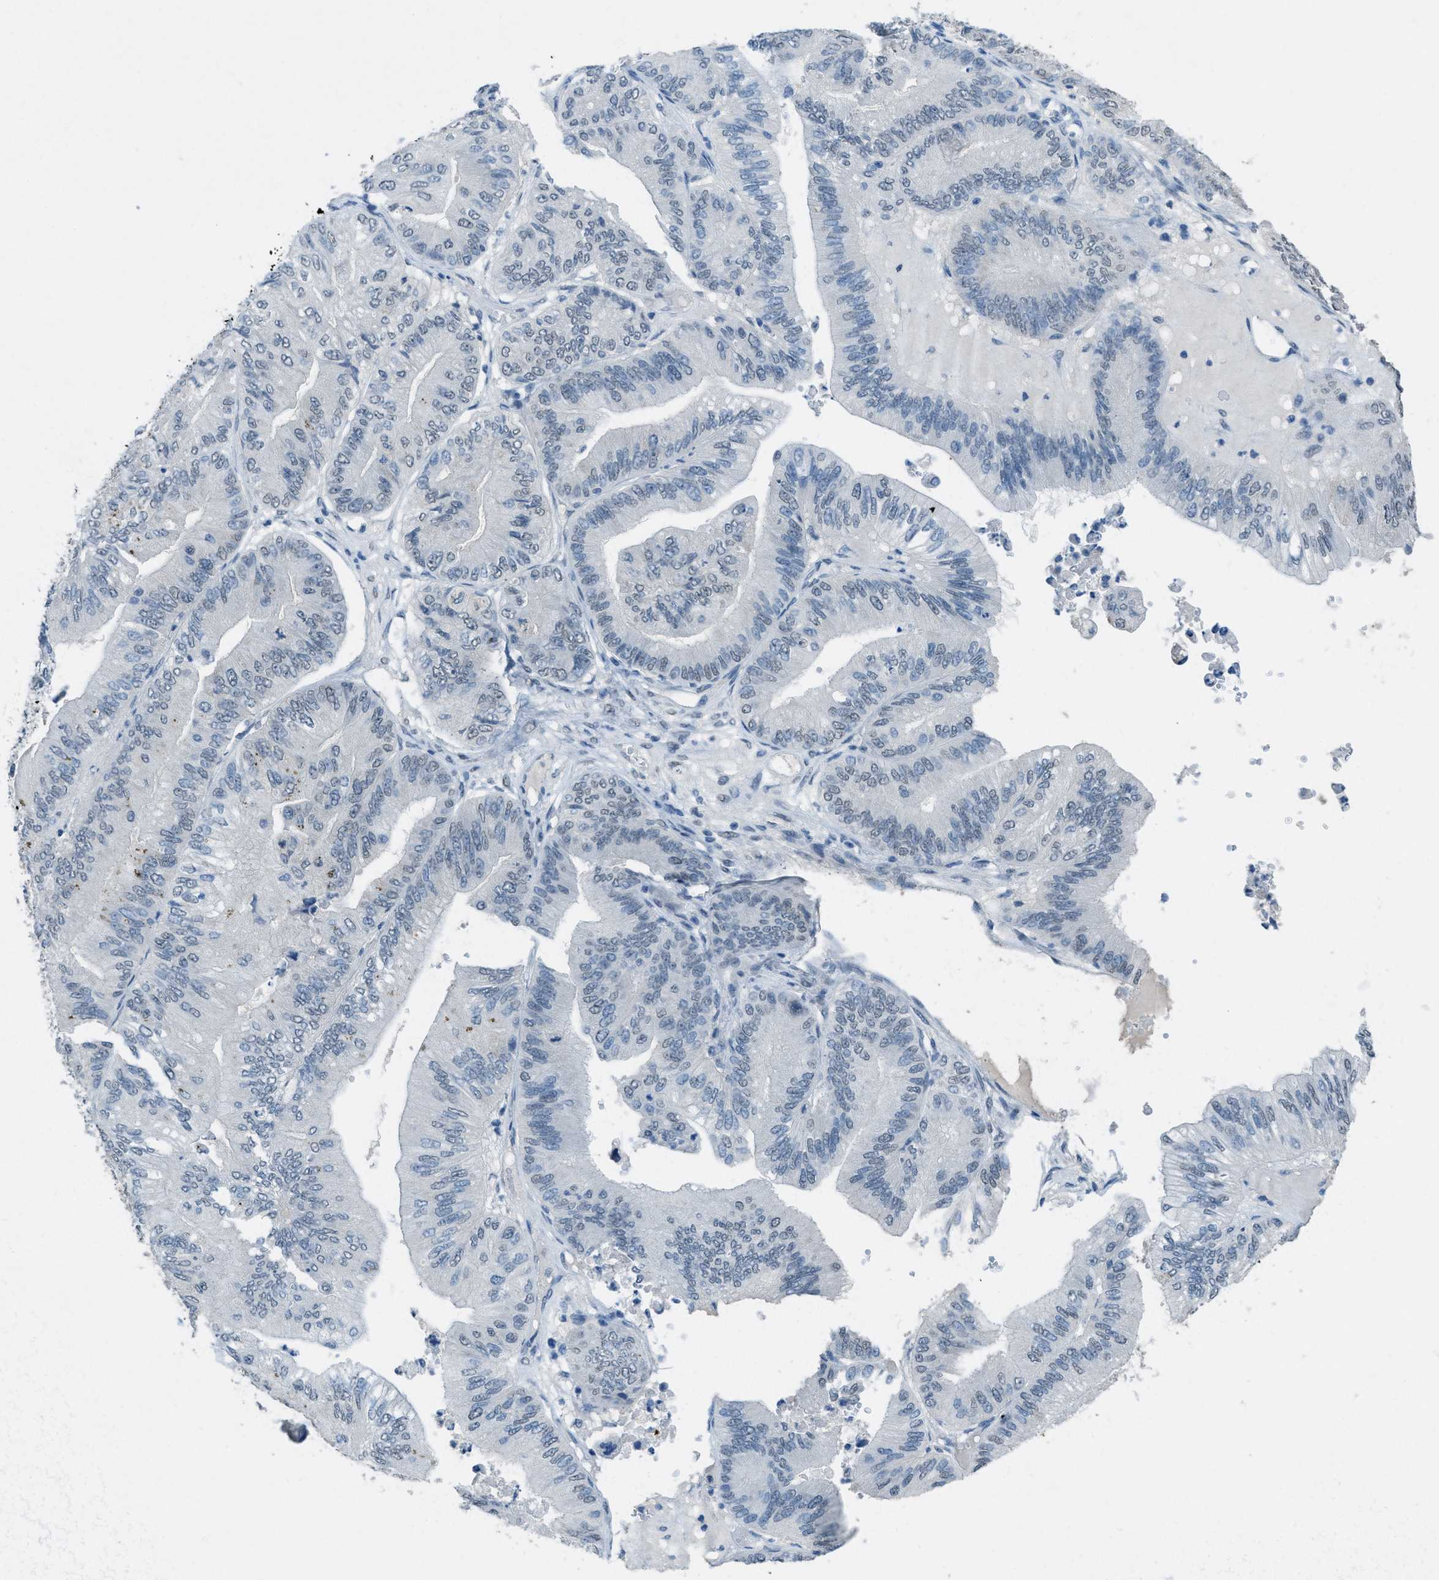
{"staining": {"intensity": "negative", "quantity": "none", "location": "none"}, "tissue": "ovarian cancer", "cell_type": "Tumor cells", "image_type": "cancer", "snomed": [{"axis": "morphology", "description": "Cystadenocarcinoma, mucinous, NOS"}, {"axis": "topography", "description": "Ovary"}], "caption": "This image is of ovarian cancer stained with IHC to label a protein in brown with the nuclei are counter-stained blue. There is no staining in tumor cells.", "gene": "TTC13", "patient": {"sex": "female", "age": 61}}